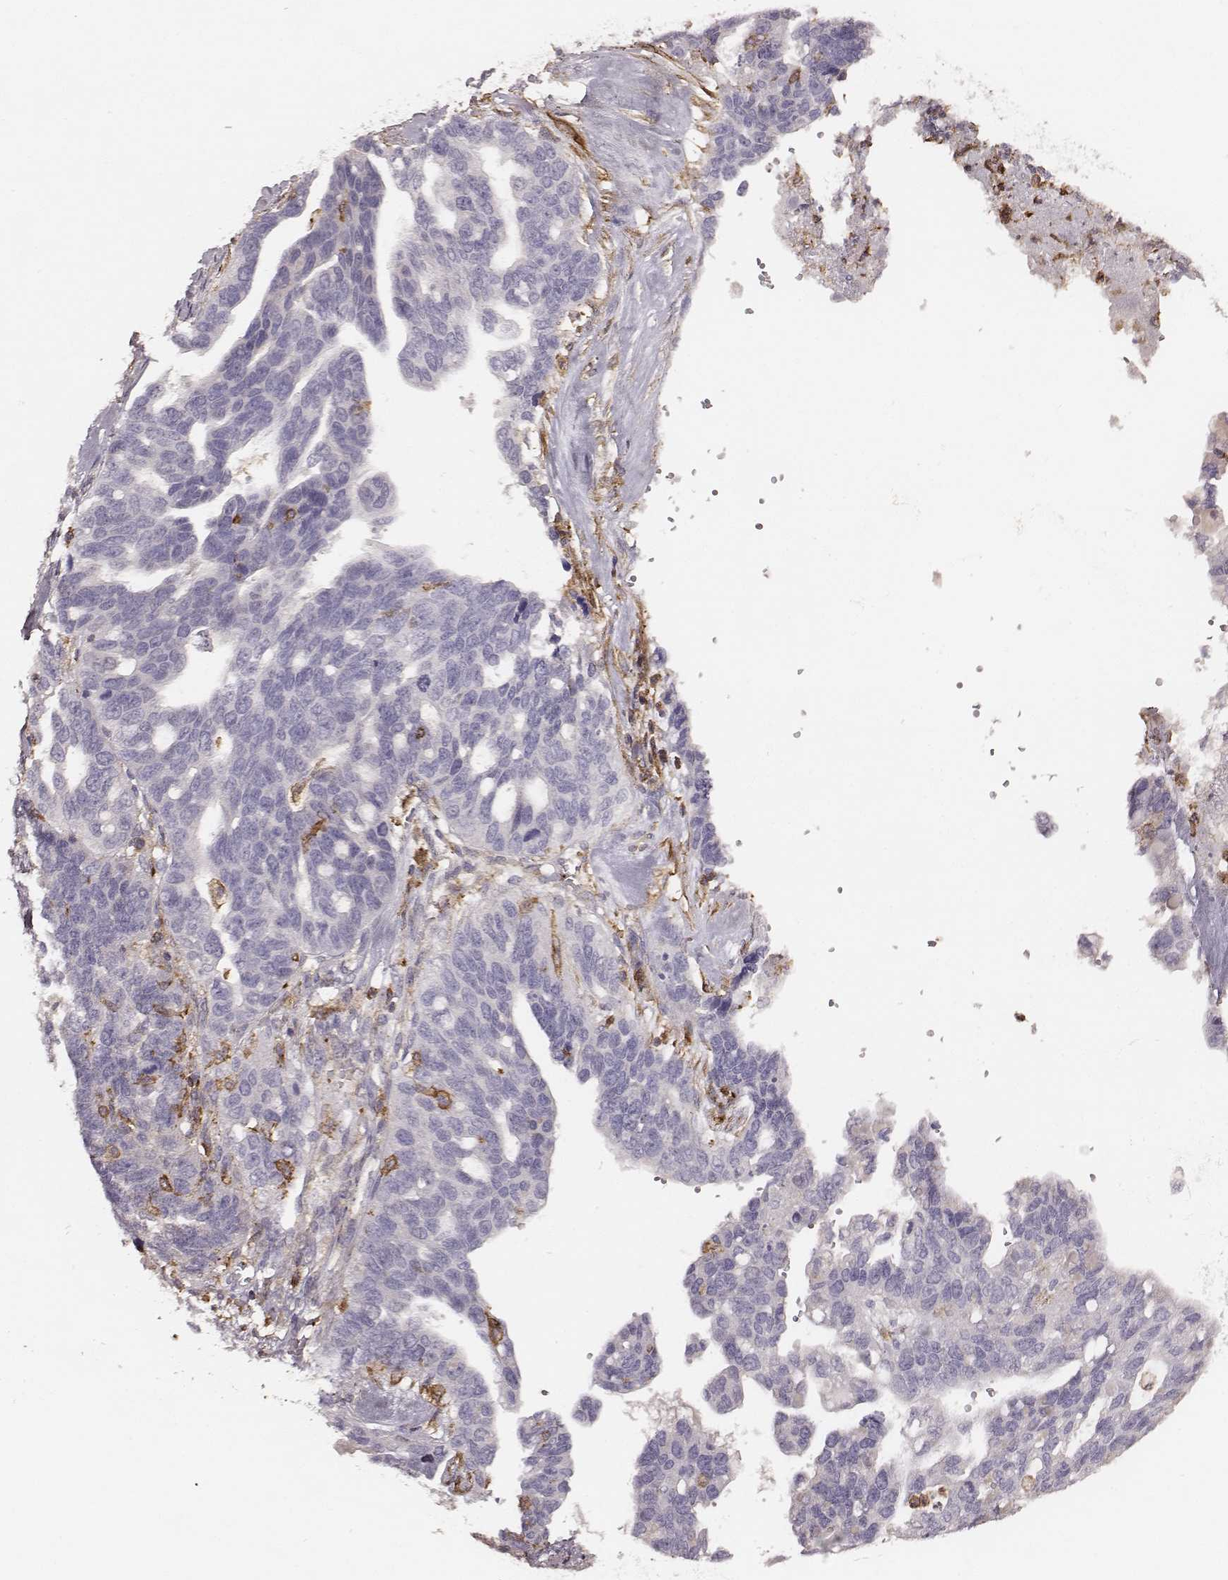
{"staining": {"intensity": "negative", "quantity": "none", "location": "none"}, "tissue": "ovarian cancer", "cell_type": "Tumor cells", "image_type": "cancer", "snomed": [{"axis": "morphology", "description": "Cystadenocarcinoma, serous, NOS"}, {"axis": "topography", "description": "Ovary"}], "caption": "The micrograph demonstrates no significant positivity in tumor cells of serous cystadenocarcinoma (ovarian). Nuclei are stained in blue.", "gene": "ZYX", "patient": {"sex": "female", "age": 69}}